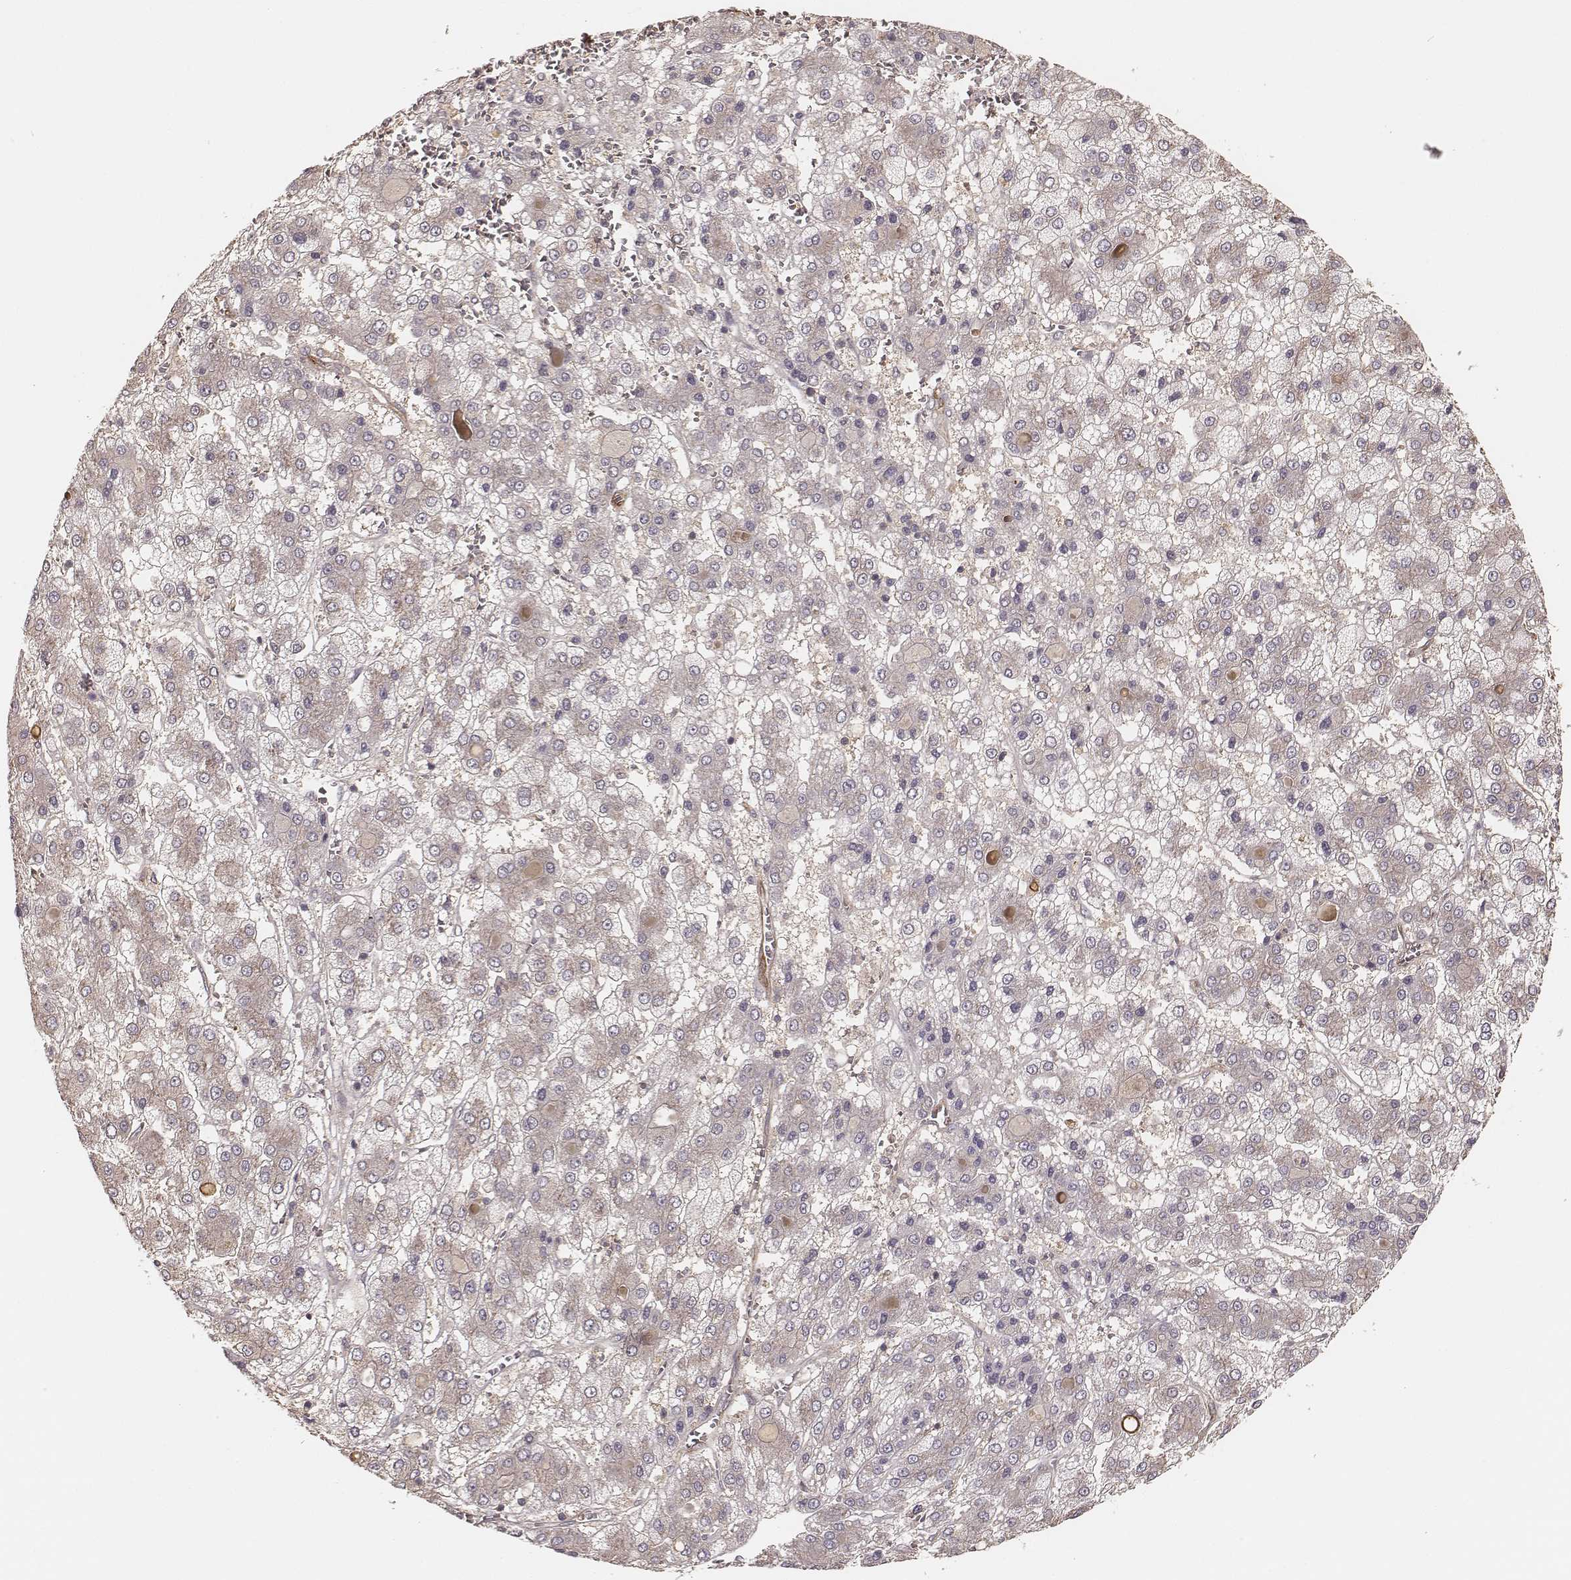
{"staining": {"intensity": "negative", "quantity": "none", "location": "none"}, "tissue": "liver cancer", "cell_type": "Tumor cells", "image_type": "cancer", "snomed": [{"axis": "morphology", "description": "Carcinoma, Hepatocellular, NOS"}, {"axis": "topography", "description": "Liver"}], "caption": "This photomicrograph is of hepatocellular carcinoma (liver) stained with immunohistochemistry (IHC) to label a protein in brown with the nuclei are counter-stained blue. There is no positivity in tumor cells. (Stains: DAB immunohistochemistry (IHC) with hematoxylin counter stain, Microscopy: brightfield microscopy at high magnification).", "gene": "CARS1", "patient": {"sex": "male", "age": 73}}